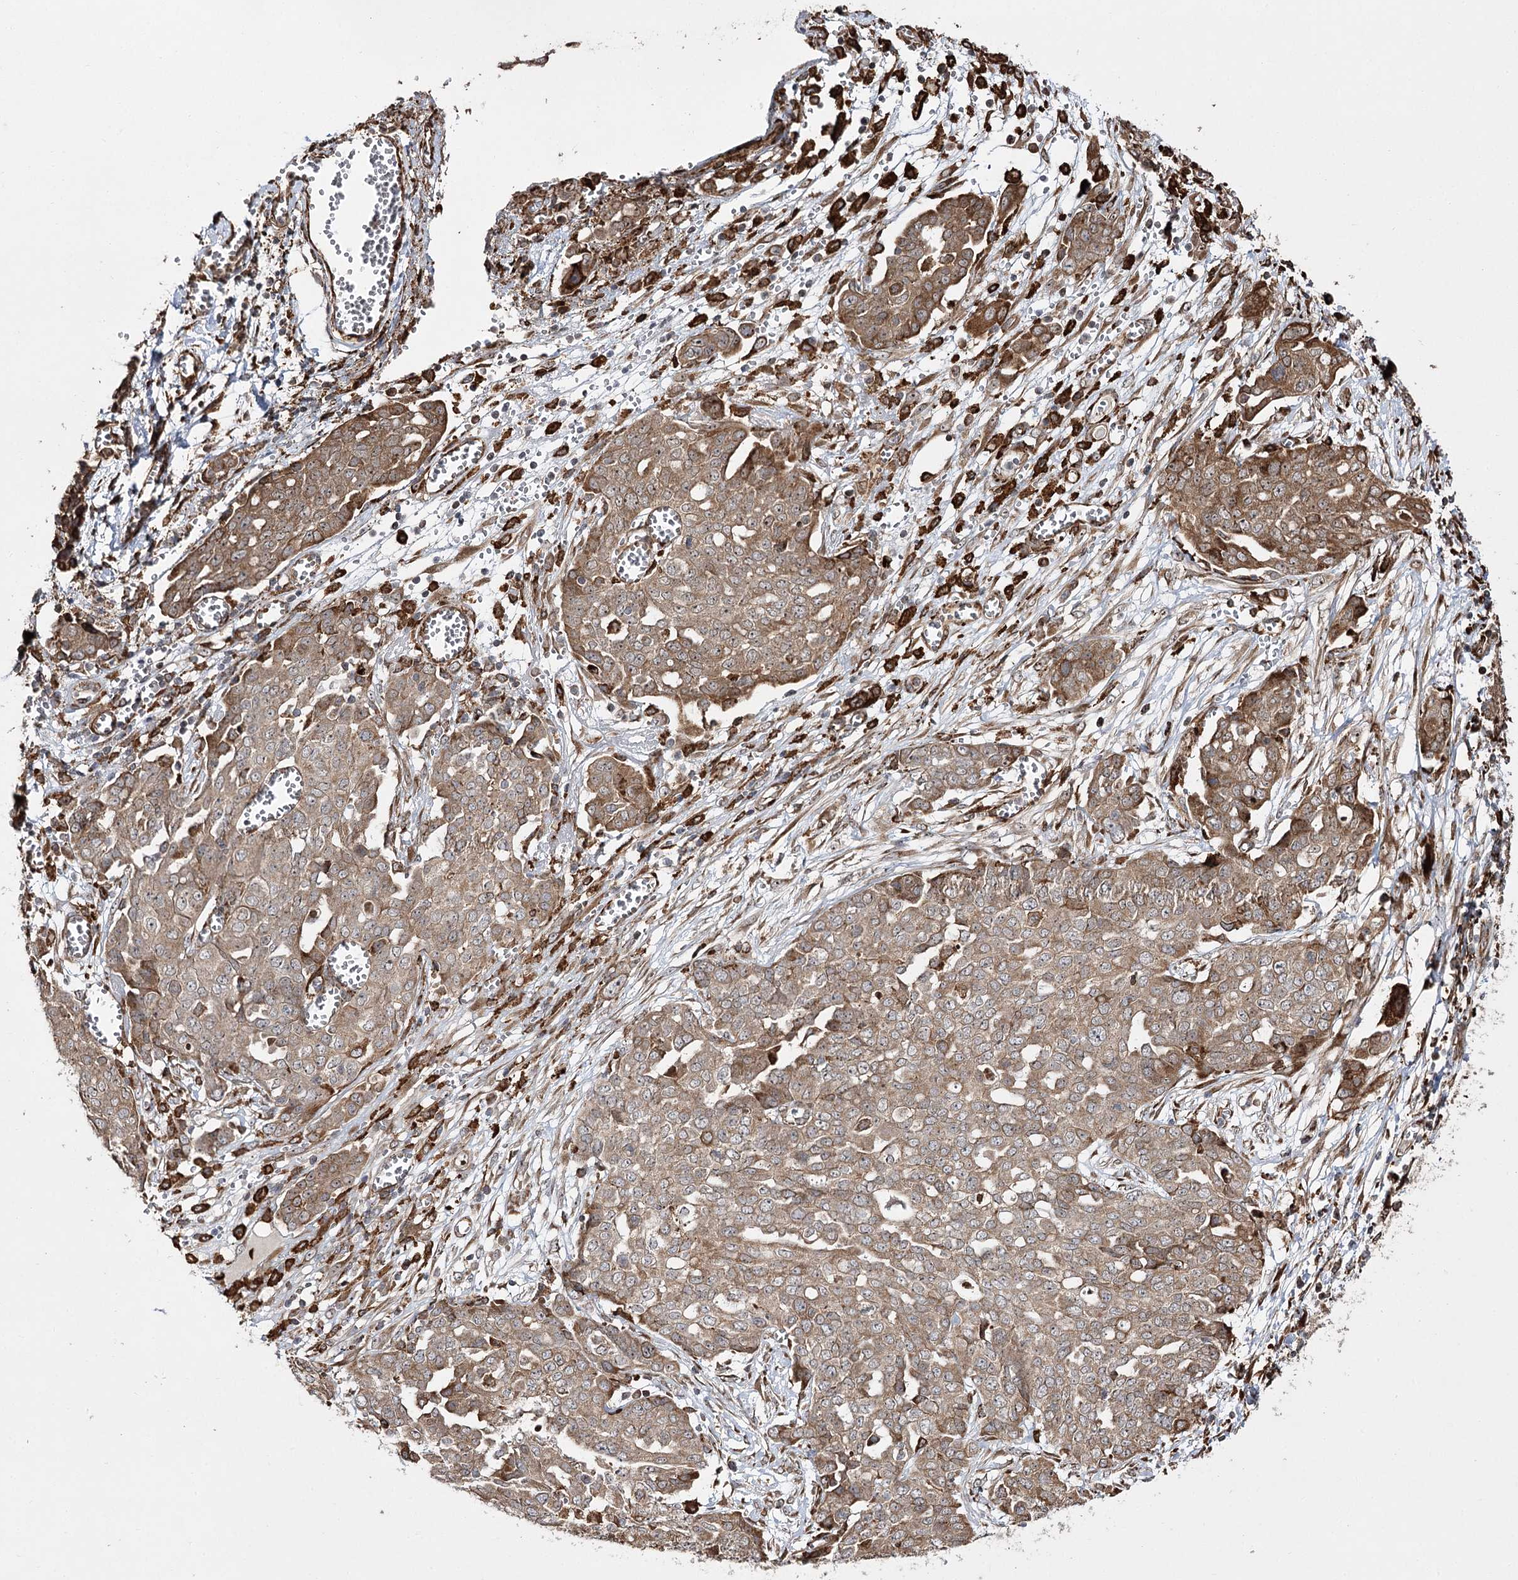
{"staining": {"intensity": "moderate", "quantity": ">75%", "location": "cytoplasmic/membranous"}, "tissue": "ovarian cancer", "cell_type": "Tumor cells", "image_type": "cancer", "snomed": [{"axis": "morphology", "description": "Cystadenocarcinoma, serous, NOS"}, {"axis": "topography", "description": "Soft tissue"}, {"axis": "topography", "description": "Ovary"}], "caption": "Ovarian cancer stained with a brown dye reveals moderate cytoplasmic/membranous positive expression in approximately >75% of tumor cells.", "gene": "FANCL", "patient": {"sex": "female", "age": 57}}